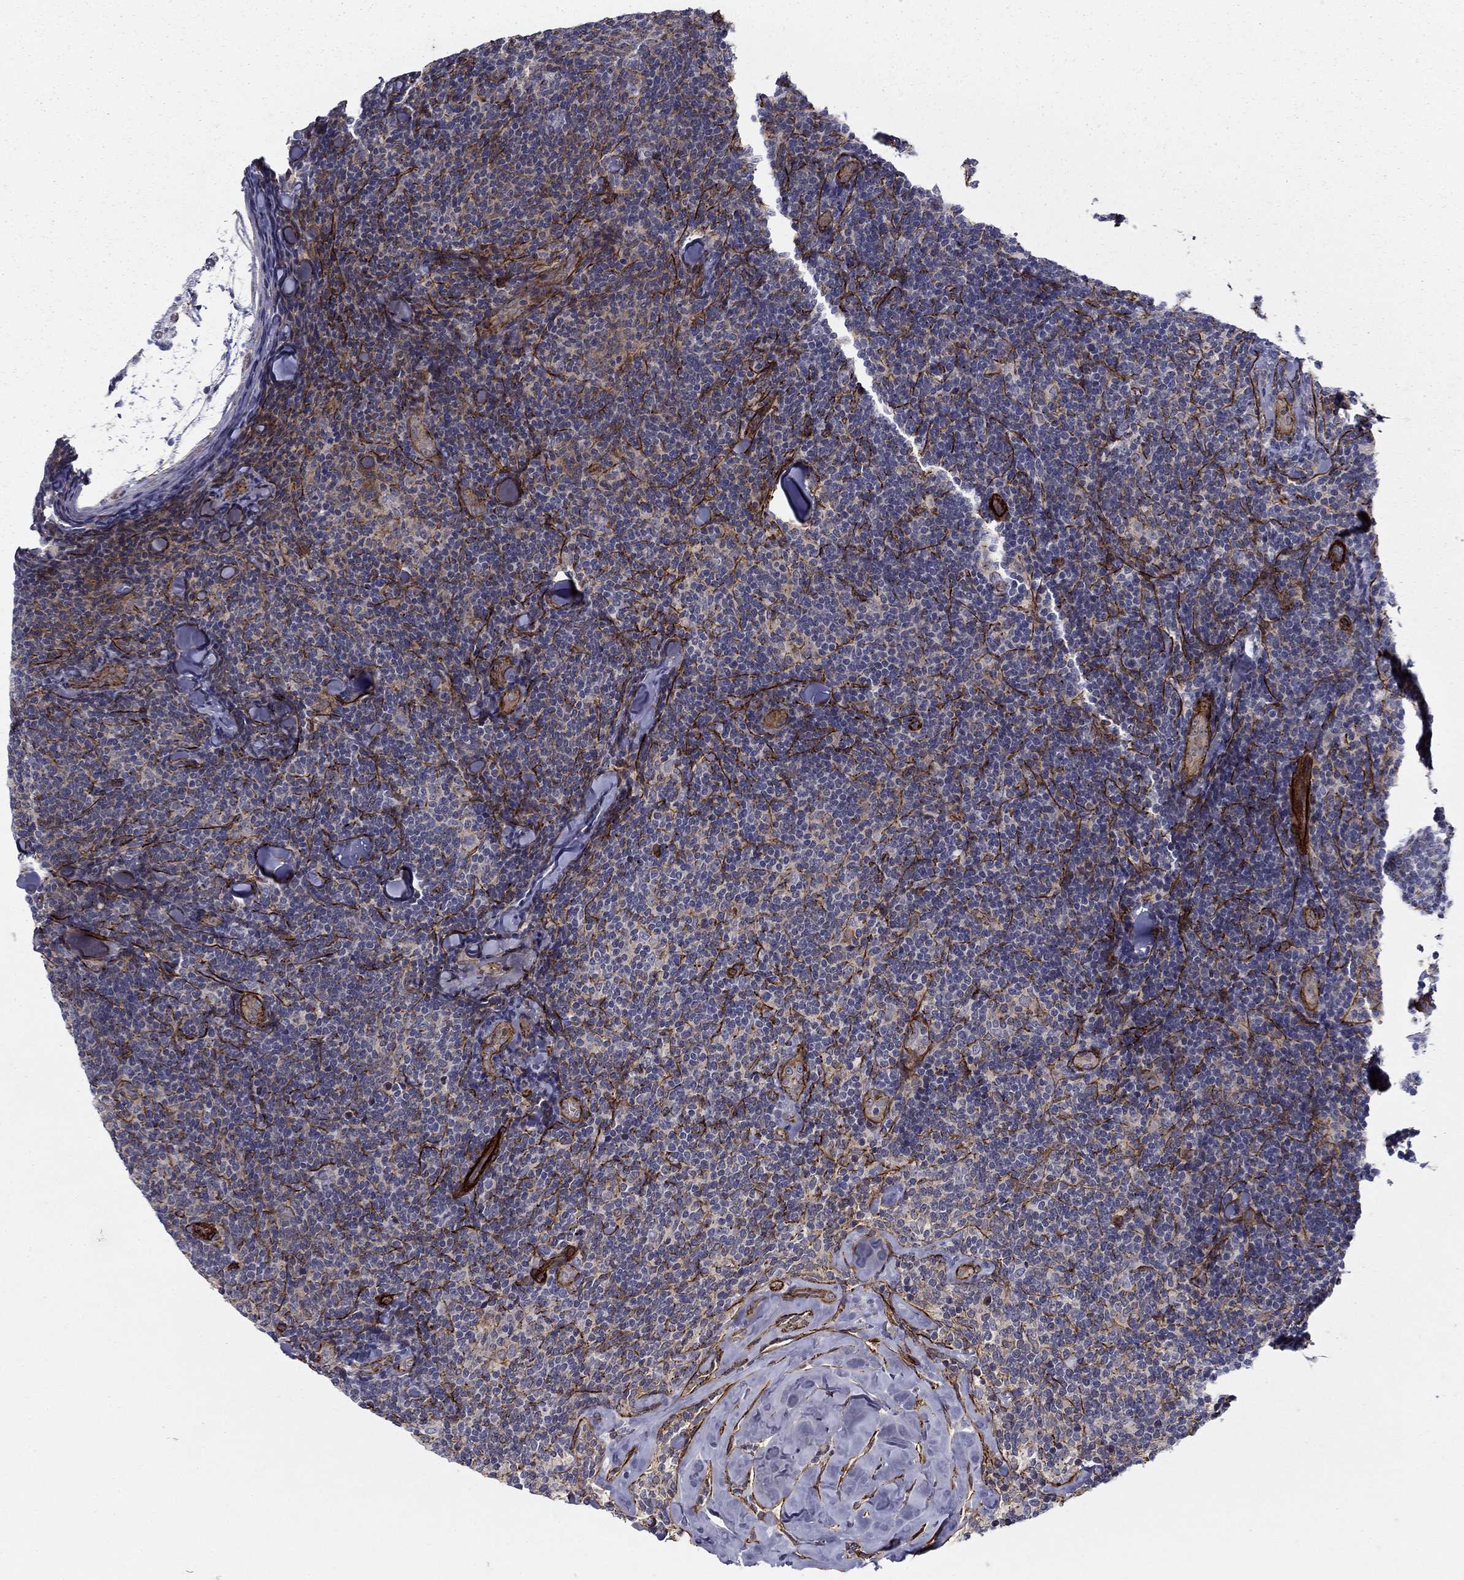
{"staining": {"intensity": "negative", "quantity": "none", "location": "none"}, "tissue": "lymphoma", "cell_type": "Tumor cells", "image_type": "cancer", "snomed": [{"axis": "morphology", "description": "Malignant lymphoma, non-Hodgkin's type, Low grade"}, {"axis": "topography", "description": "Lymph node"}], "caption": "The photomicrograph exhibits no staining of tumor cells in low-grade malignant lymphoma, non-Hodgkin's type. (Immunohistochemistry (ihc), brightfield microscopy, high magnification).", "gene": "KRBA1", "patient": {"sex": "female", "age": 56}}